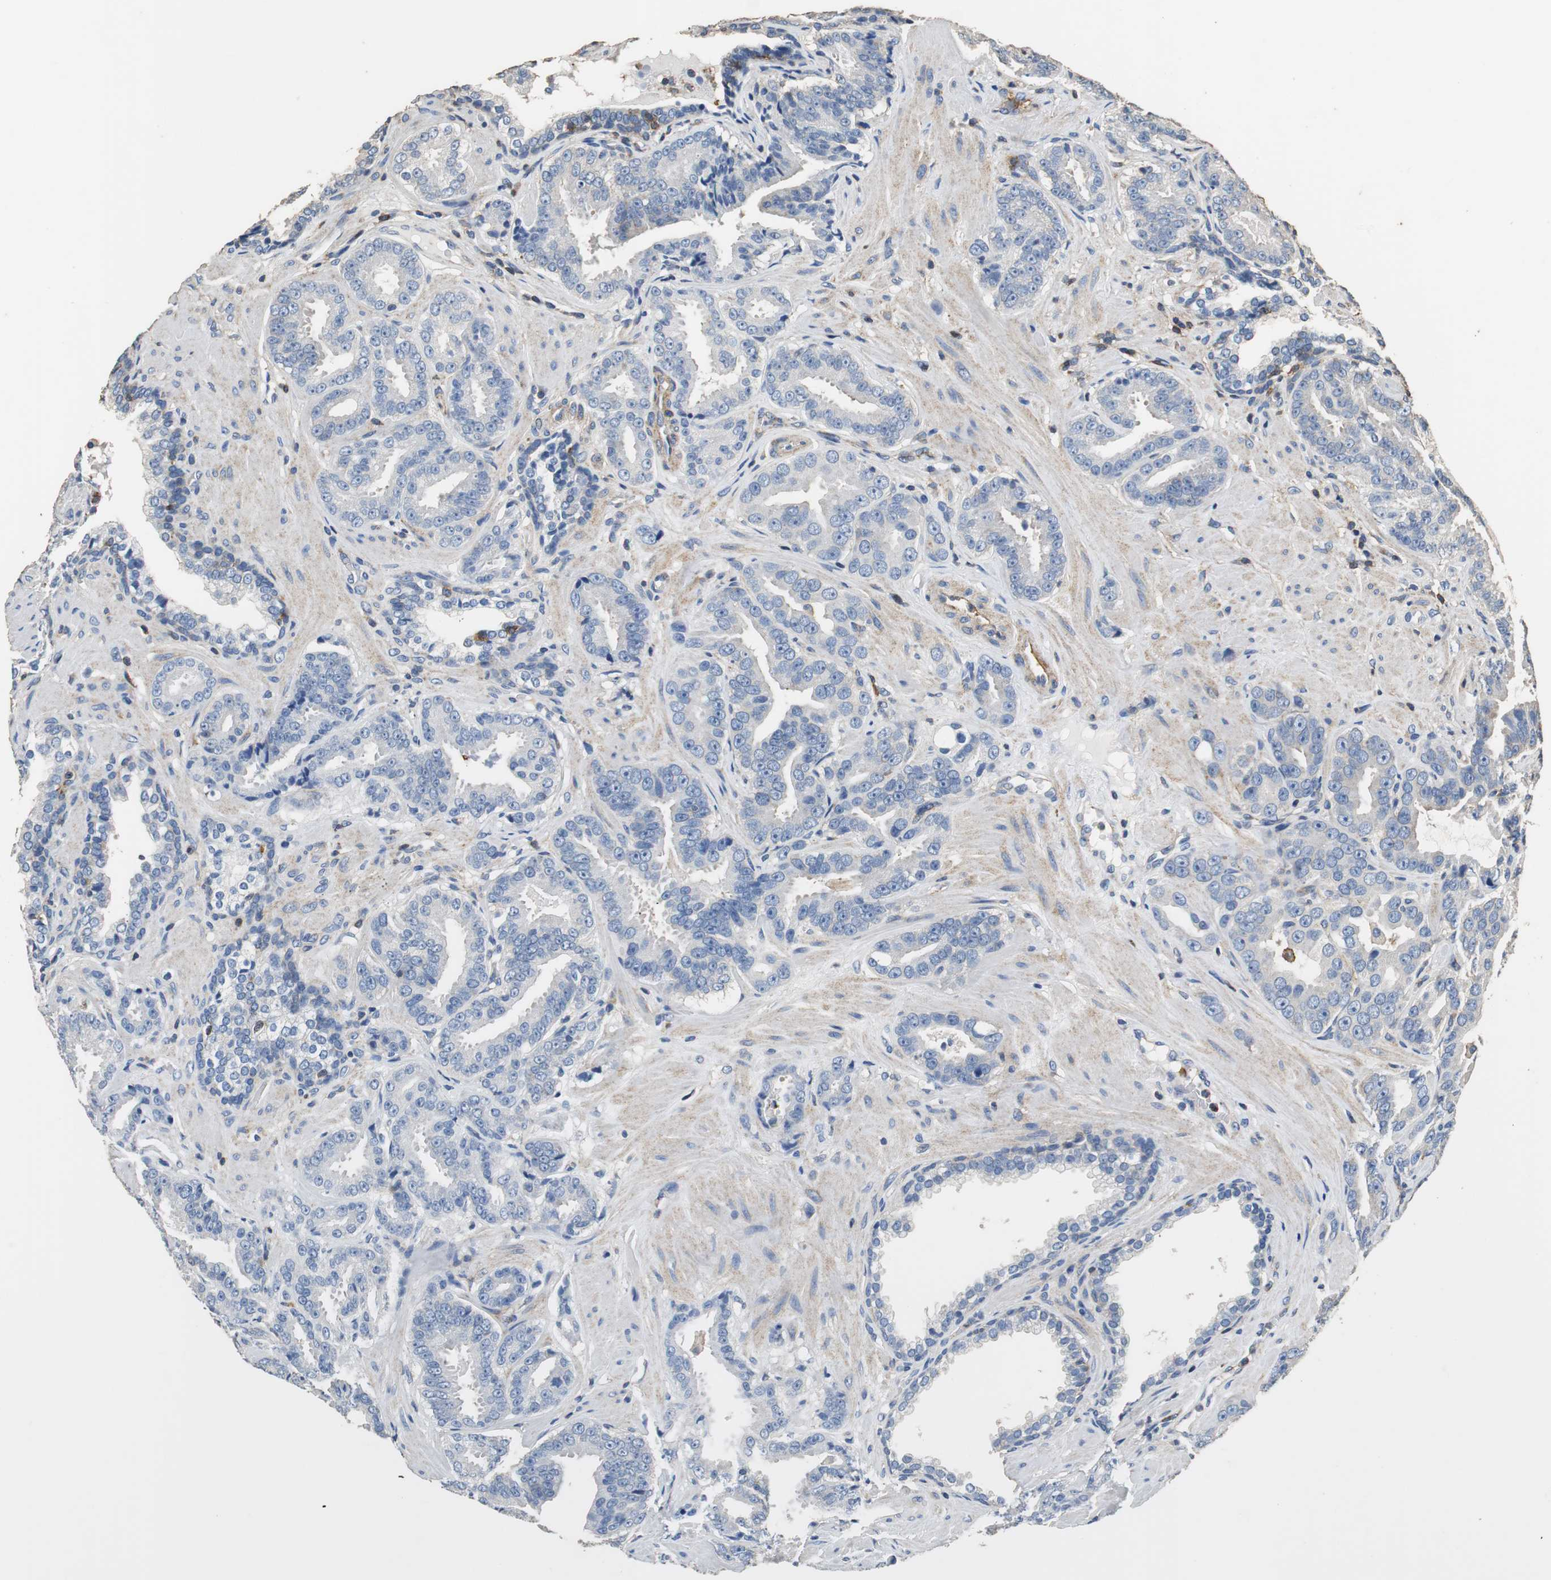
{"staining": {"intensity": "negative", "quantity": "none", "location": "none"}, "tissue": "prostate cancer", "cell_type": "Tumor cells", "image_type": "cancer", "snomed": [{"axis": "morphology", "description": "Adenocarcinoma, Low grade"}, {"axis": "topography", "description": "Prostate"}], "caption": "A high-resolution histopathology image shows IHC staining of prostate cancer, which displays no significant positivity in tumor cells. (IHC, brightfield microscopy, high magnification).", "gene": "PRKRA", "patient": {"sex": "male", "age": 59}}